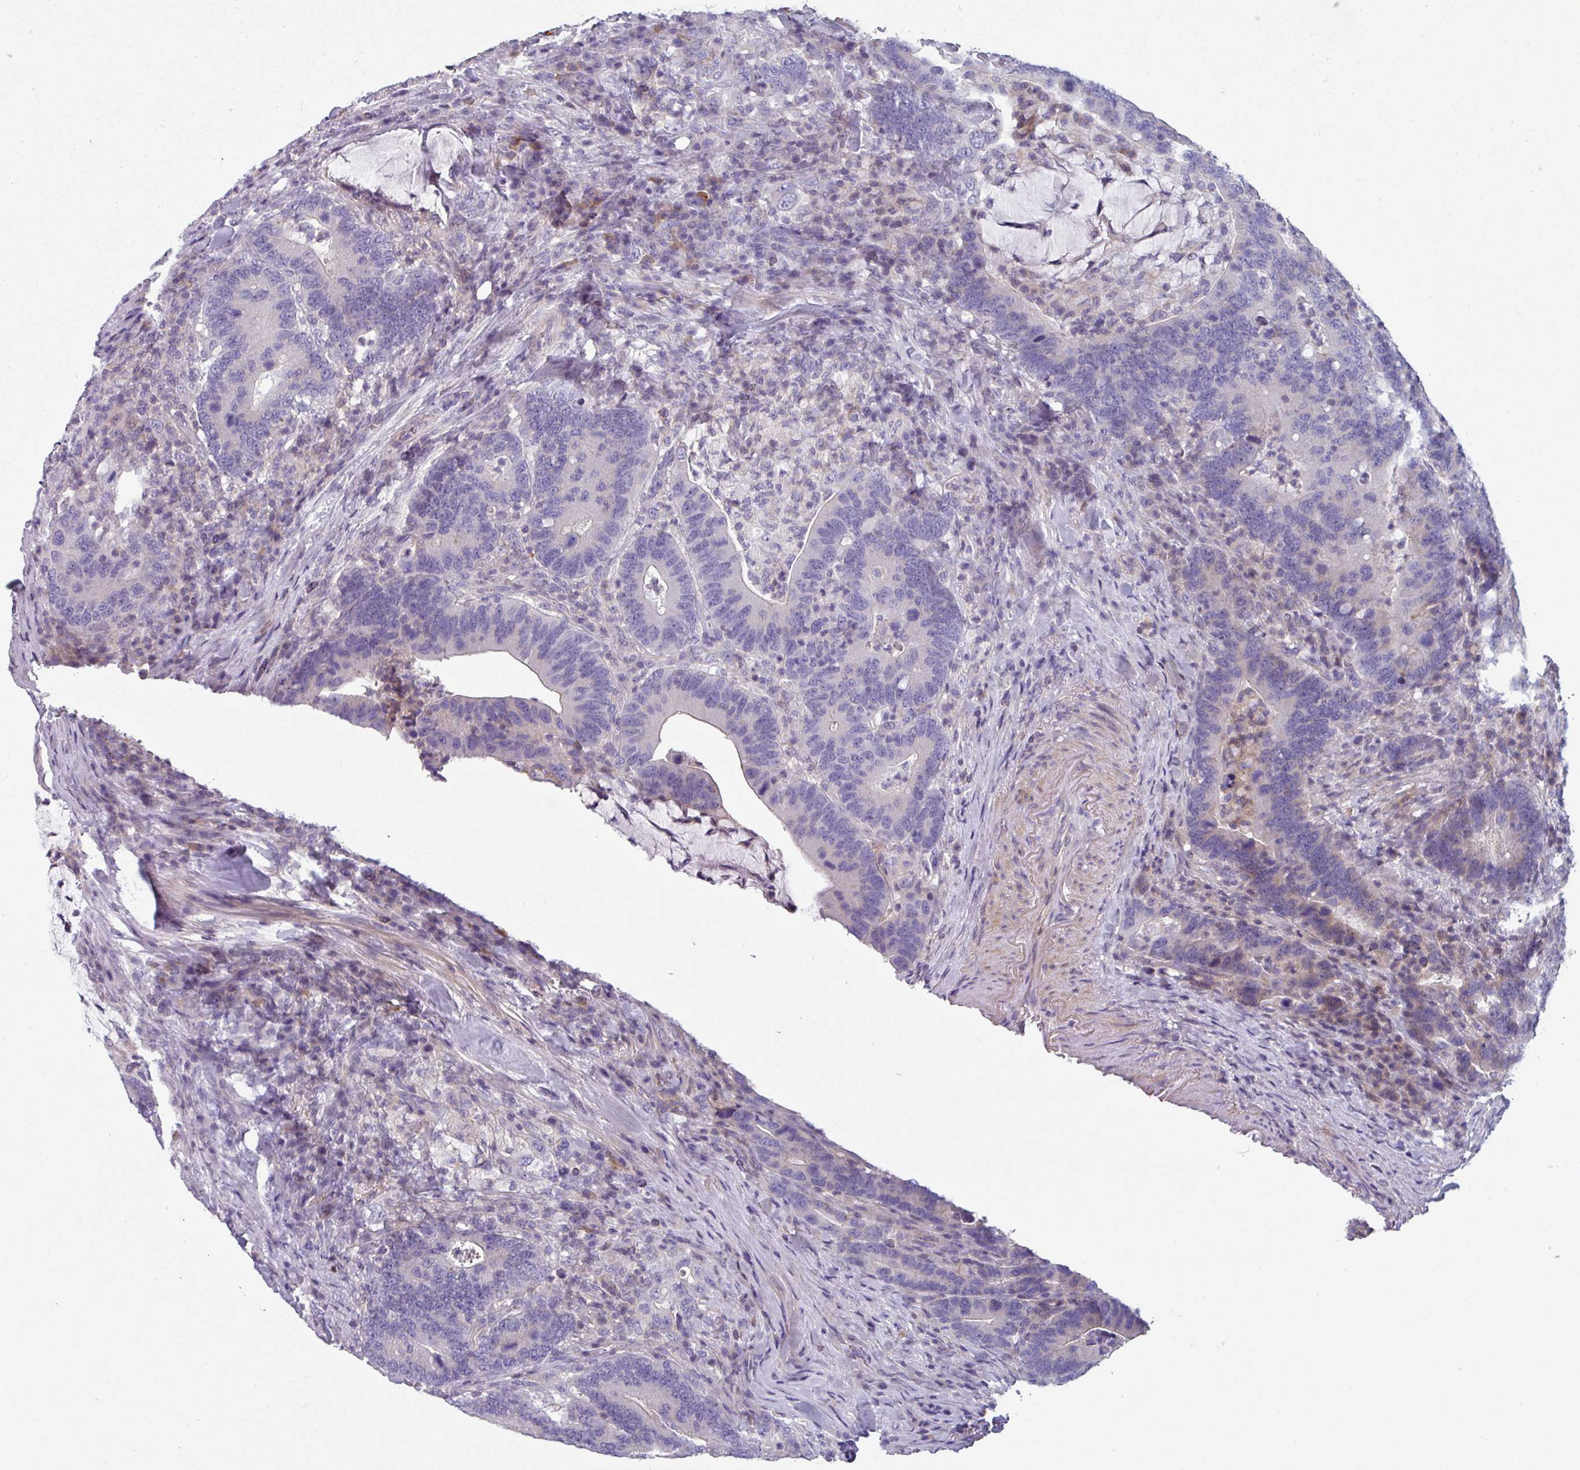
{"staining": {"intensity": "negative", "quantity": "none", "location": "none"}, "tissue": "colorectal cancer", "cell_type": "Tumor cells", "image_type": "cancer", "snomed": [{"axis": "morphology", "description": "Adenocarcinoma, NOS"}, {"axis": "topography", "description": "Colon"}], "caption": "Immunohistochemical staining of human colorectal adenocarcinoma displays no significant staining in tumor cells. (DAB (3,3'-diaminobenzidine) immunohistochemistry visualized using brightfield microscopy, high magnification).", "gene": "TMEM132A", "patient": {"sex": "female", "age": 66}}